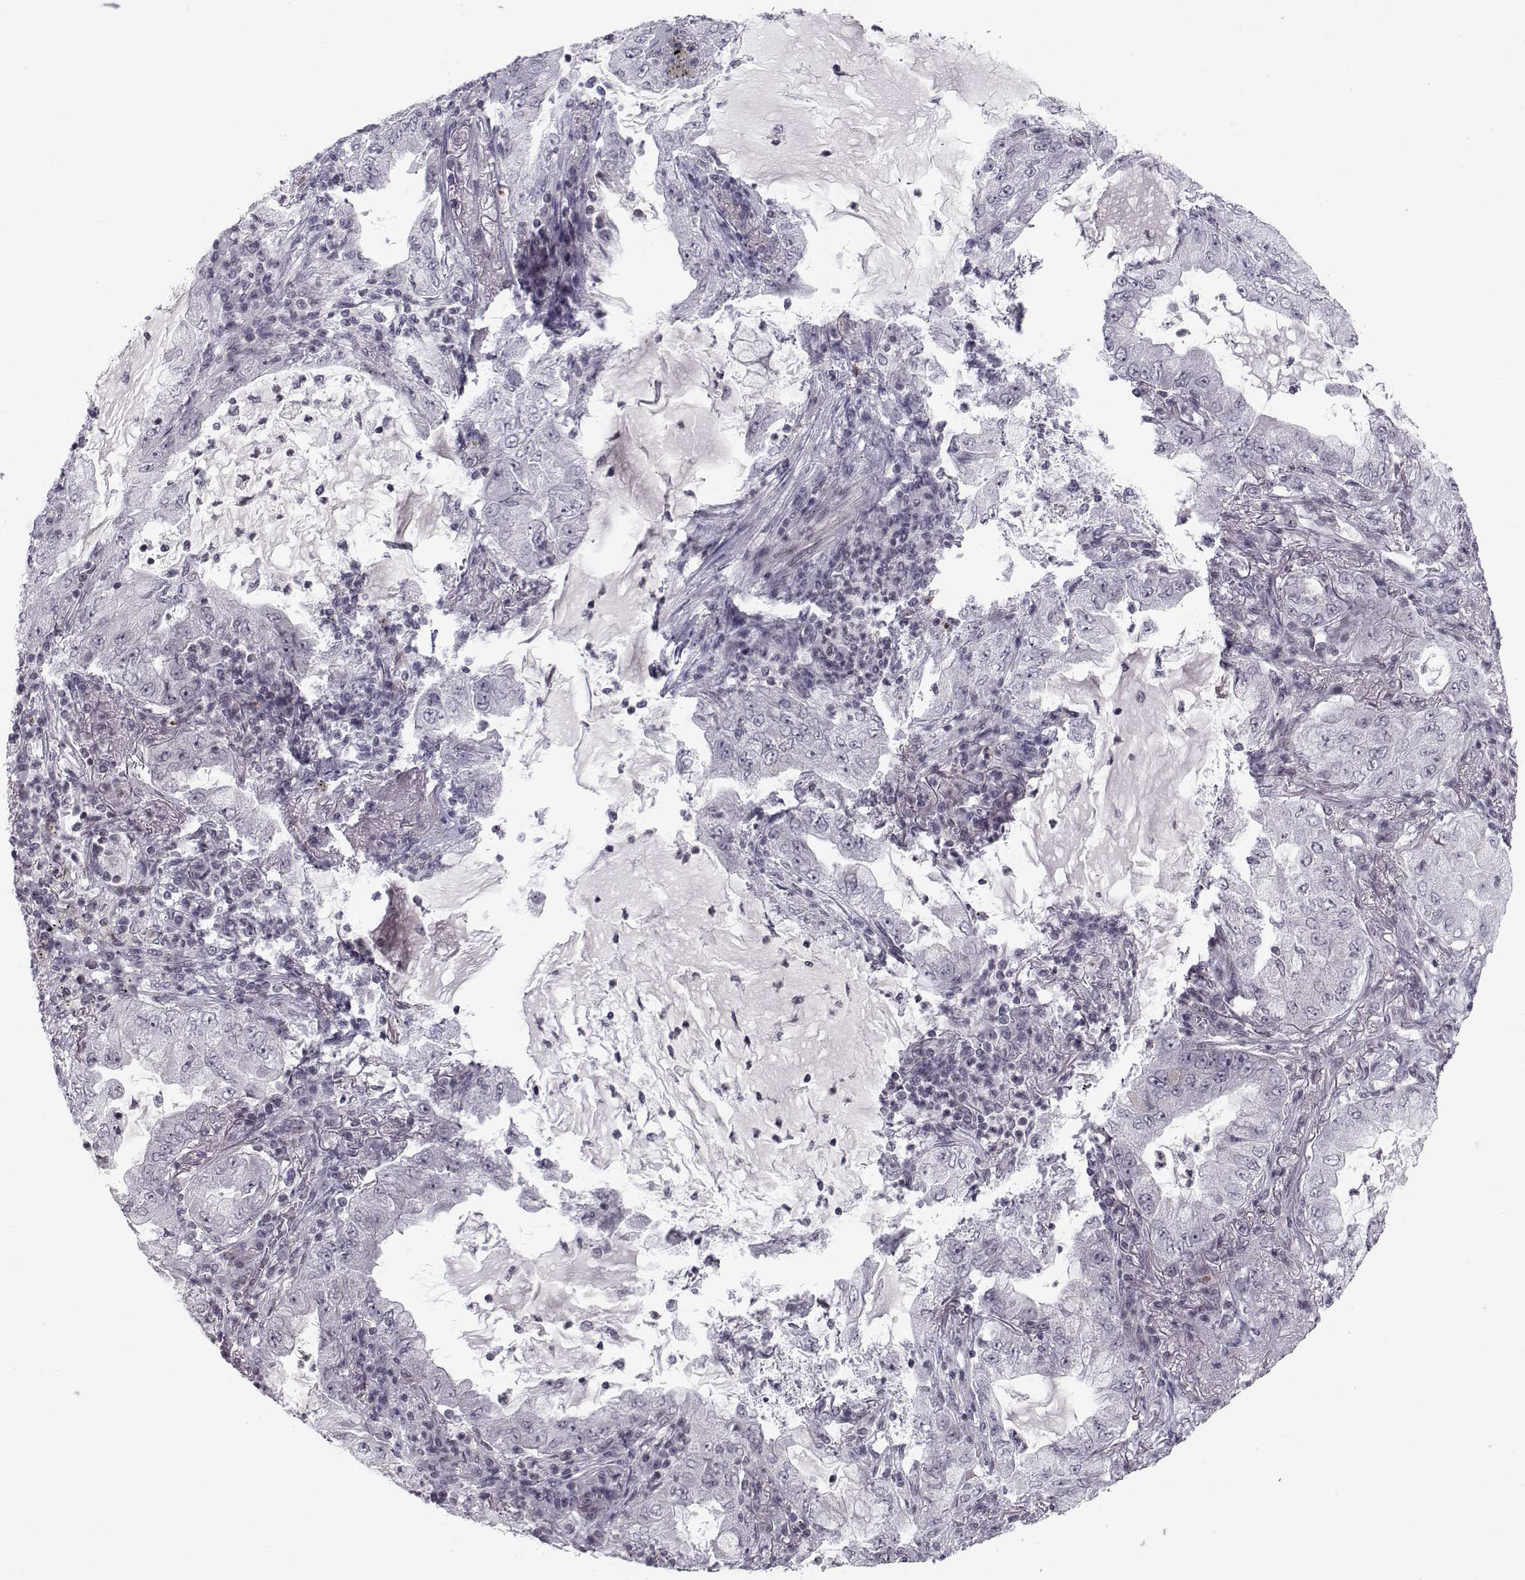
{"staining": {"intensity": "negative", "quantity": "none", "location": "none"}, "tissue": "lung cancer", "cell_type": "Tumor cells", "image_type": "cancer", "snomed": [{"axis": "morphology", "description": "Adenocarcinoma, NOS"}, {"axis": "topography", "description": "Lung"}], "caption": "Human lung adenocarcinoma stained for a protein using IHC exhibits no staining in tumor cells.", "gene": "MARCHF4", "patient": {"sex": "female", "age": 73}}